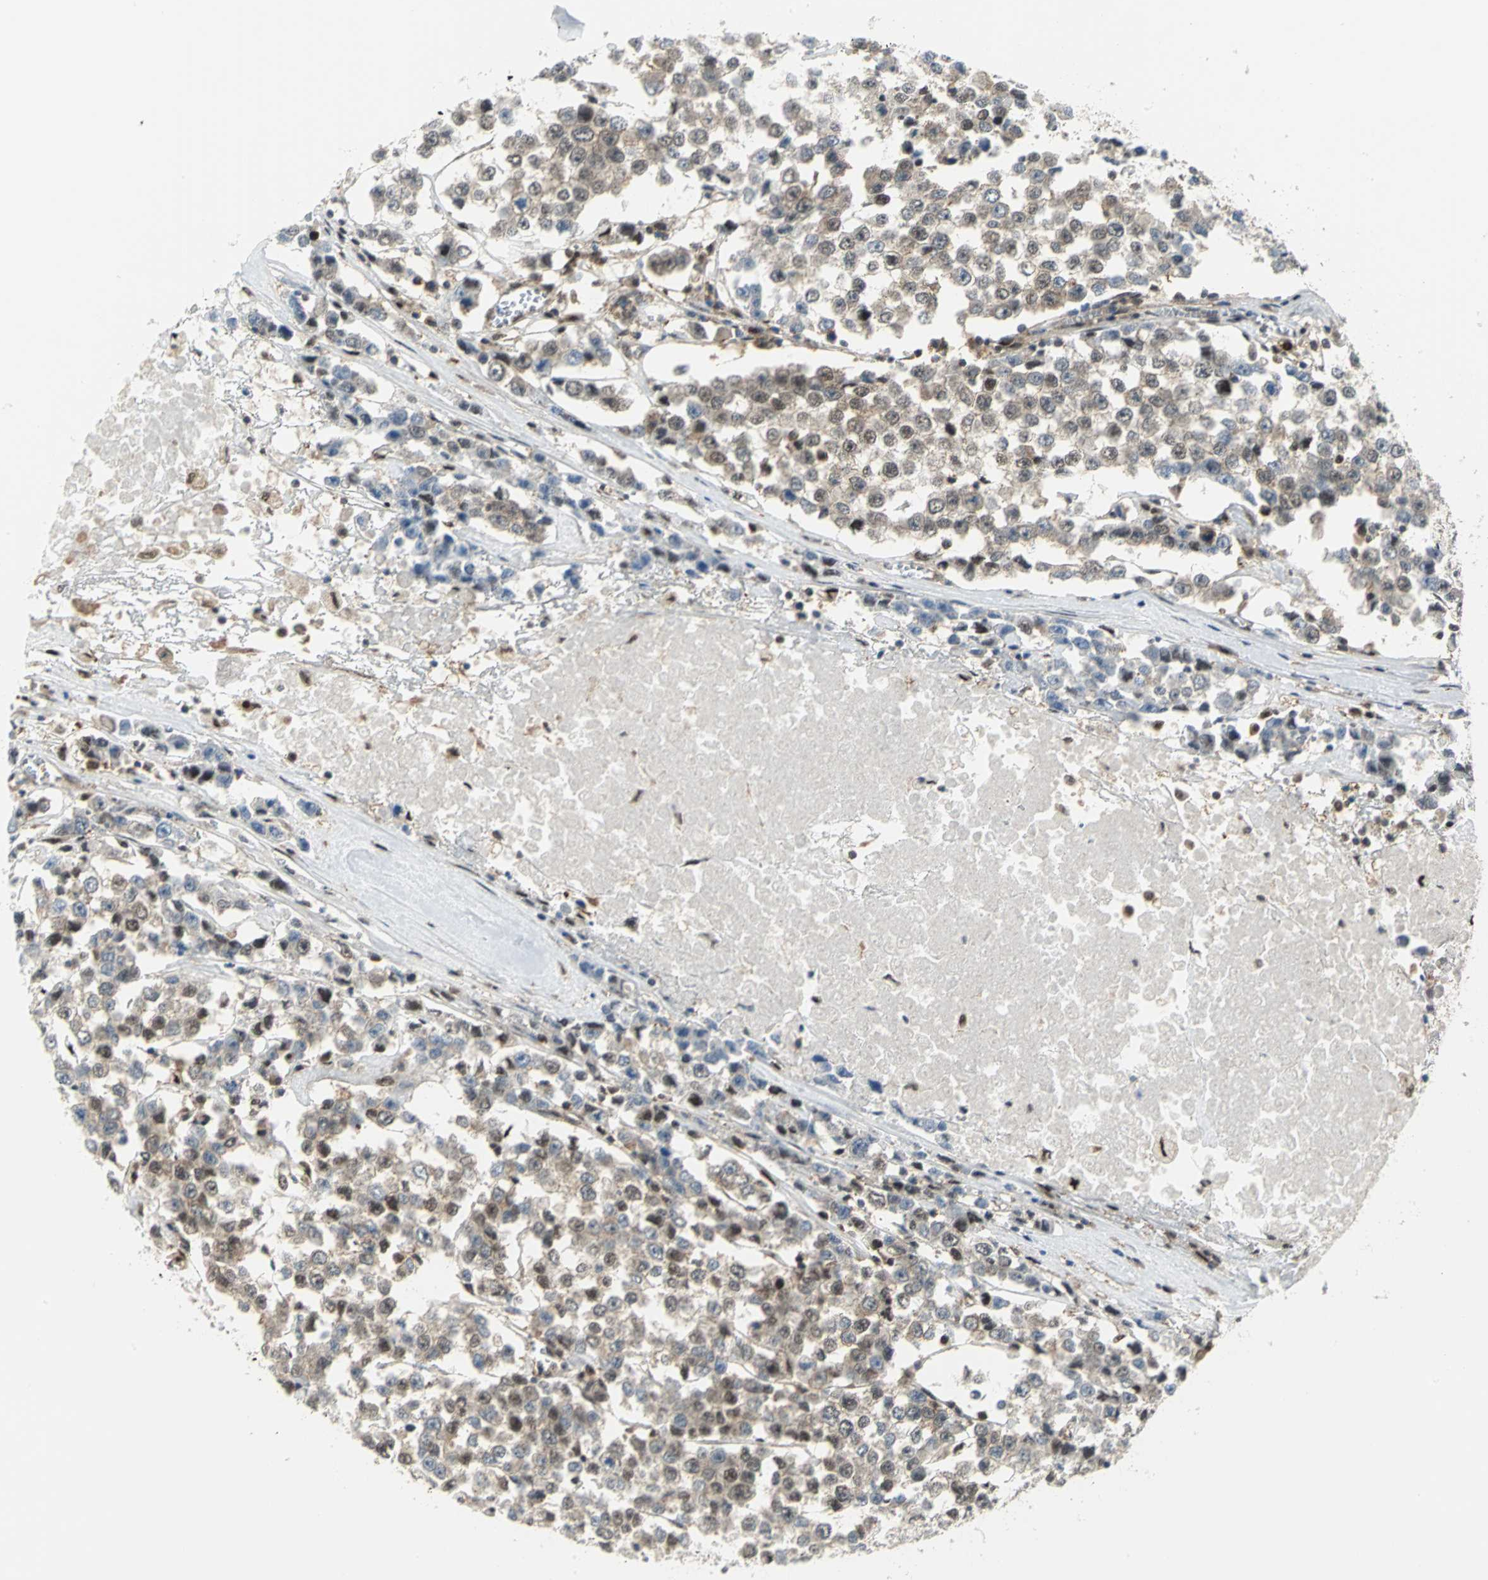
{"staining": {"intensity": "moderate", "quantity": "25%-75%", "location": "cytoplasmic/membranous,nuclear"}, "tissue": "testis cancer", "cell_type": "Tumor cells", "image_type": "cancer", "snomed": [{"axis": "morphology", "description": "Seminoma, NOS"}, {"axis": "morphology", "description": "Carcinoma, Embryonal, NOS"}, {"axis": "topography", "description": "Testis"}], "caption": "Tumor cells show moderate cytoplasmic/membranous and nuclear expression in about 25%-75% of cells in testis cancer. The staining is performed using DAB (3,3'-diaminobenzidine) brown chromogen to label protein expression. The nuclei are counter-stained blue using hematoxylin.", "gene": "PSMA4", "patient": {"sex": "male", "age": 52}}